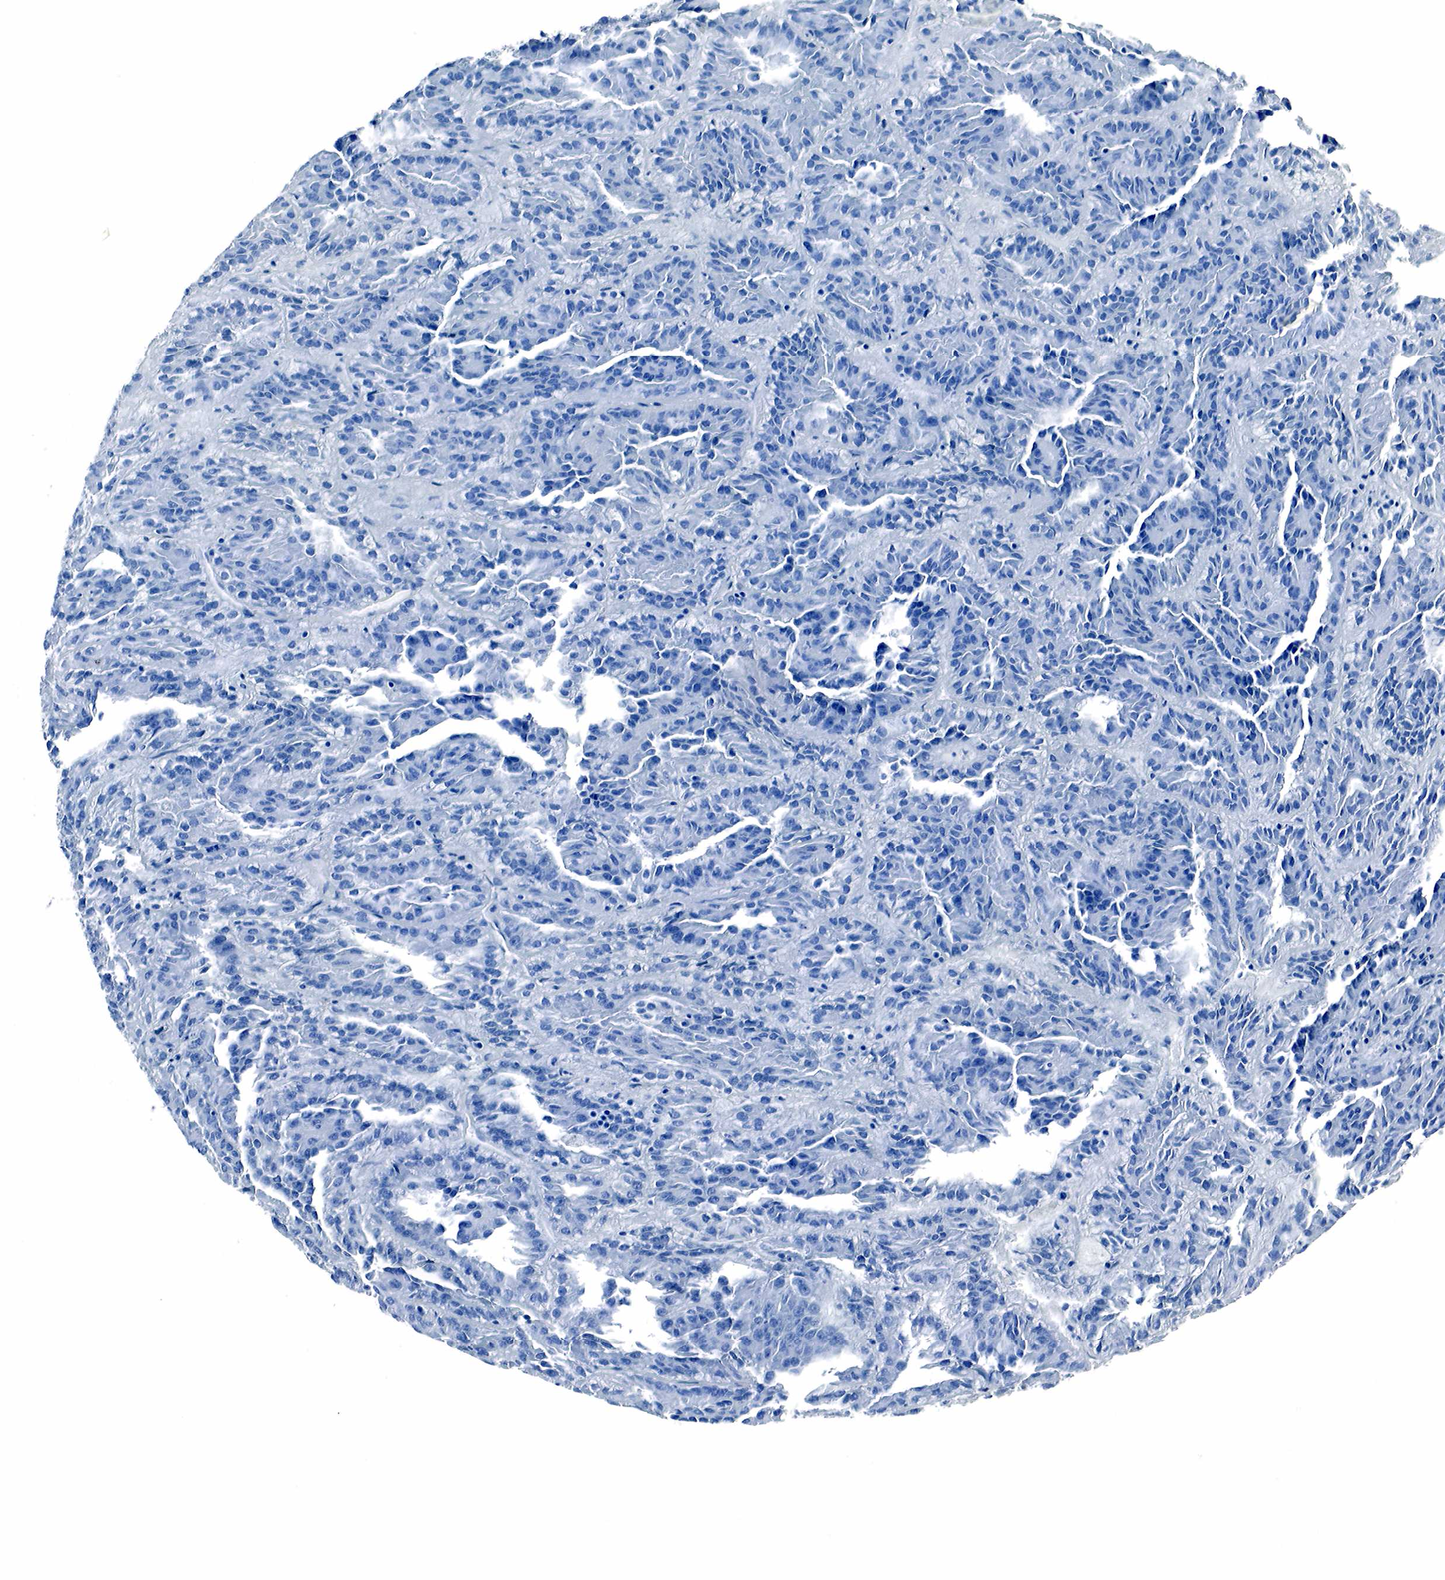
{"staining": {"intensity": "negative", "quantity": "none", "location": "none"}, "tissue": "renal cancer", "cell_type": "Tumor cells", "image_type": "cancer", "snomed": [{"axis": "morphology", "description": "Adenocarcinoma, NOS"}, {"axis": "topography", "description": "Kidney"}], "caption": "Immunohistochemistry (IHC) photomicrograph of neoplastic tissue: renal cancer stained with DAB (3,3'-diaminobenzidine) demonstrates no significant protein expression in tumor cells. (DAB (3,3'-diaminobenzidine) immunohistochemistry, high magnification).", "gene": "GAST", "patient": {"sex": "male", "age": 46}}